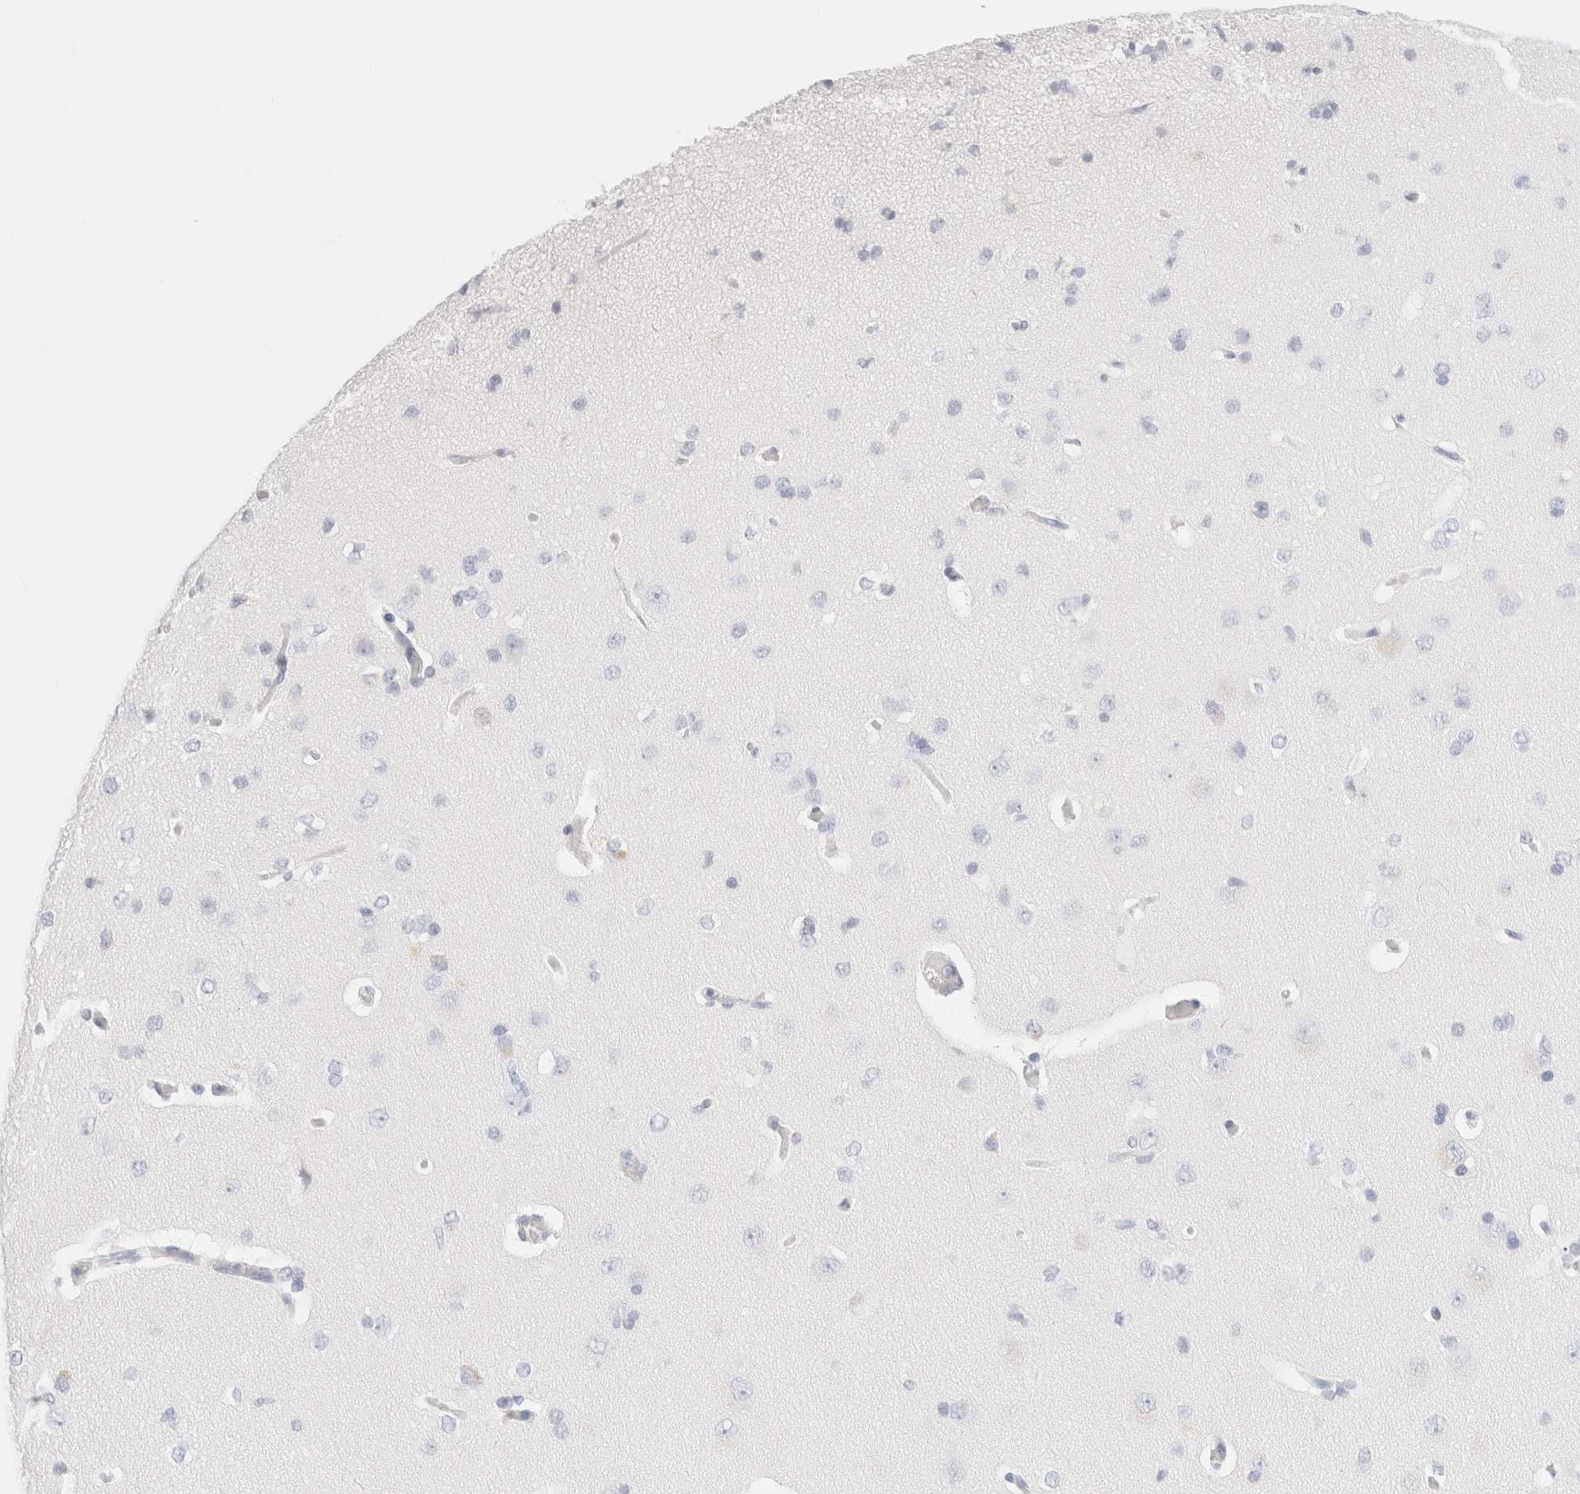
{"staining": {"intensity": "negative", "quantity": "none", "location": "none"}, "tissue": "cerebral cortex", "cell_type": "Endothelial cells", "image_type": "normal", "snomed": [{"axis": "morphology", "description": "Normal tissue, NOS"}, {"axis": "topography", "description": "Cerebral cortex"}], "caption": "Immunohistochemistry image of unremarkable human cerebral cortex stained for a protein (brown), which demonstrates no staining in endothelial cells.", "gene": "DPYS", "patient": {"sex": "male", "age": 62}}